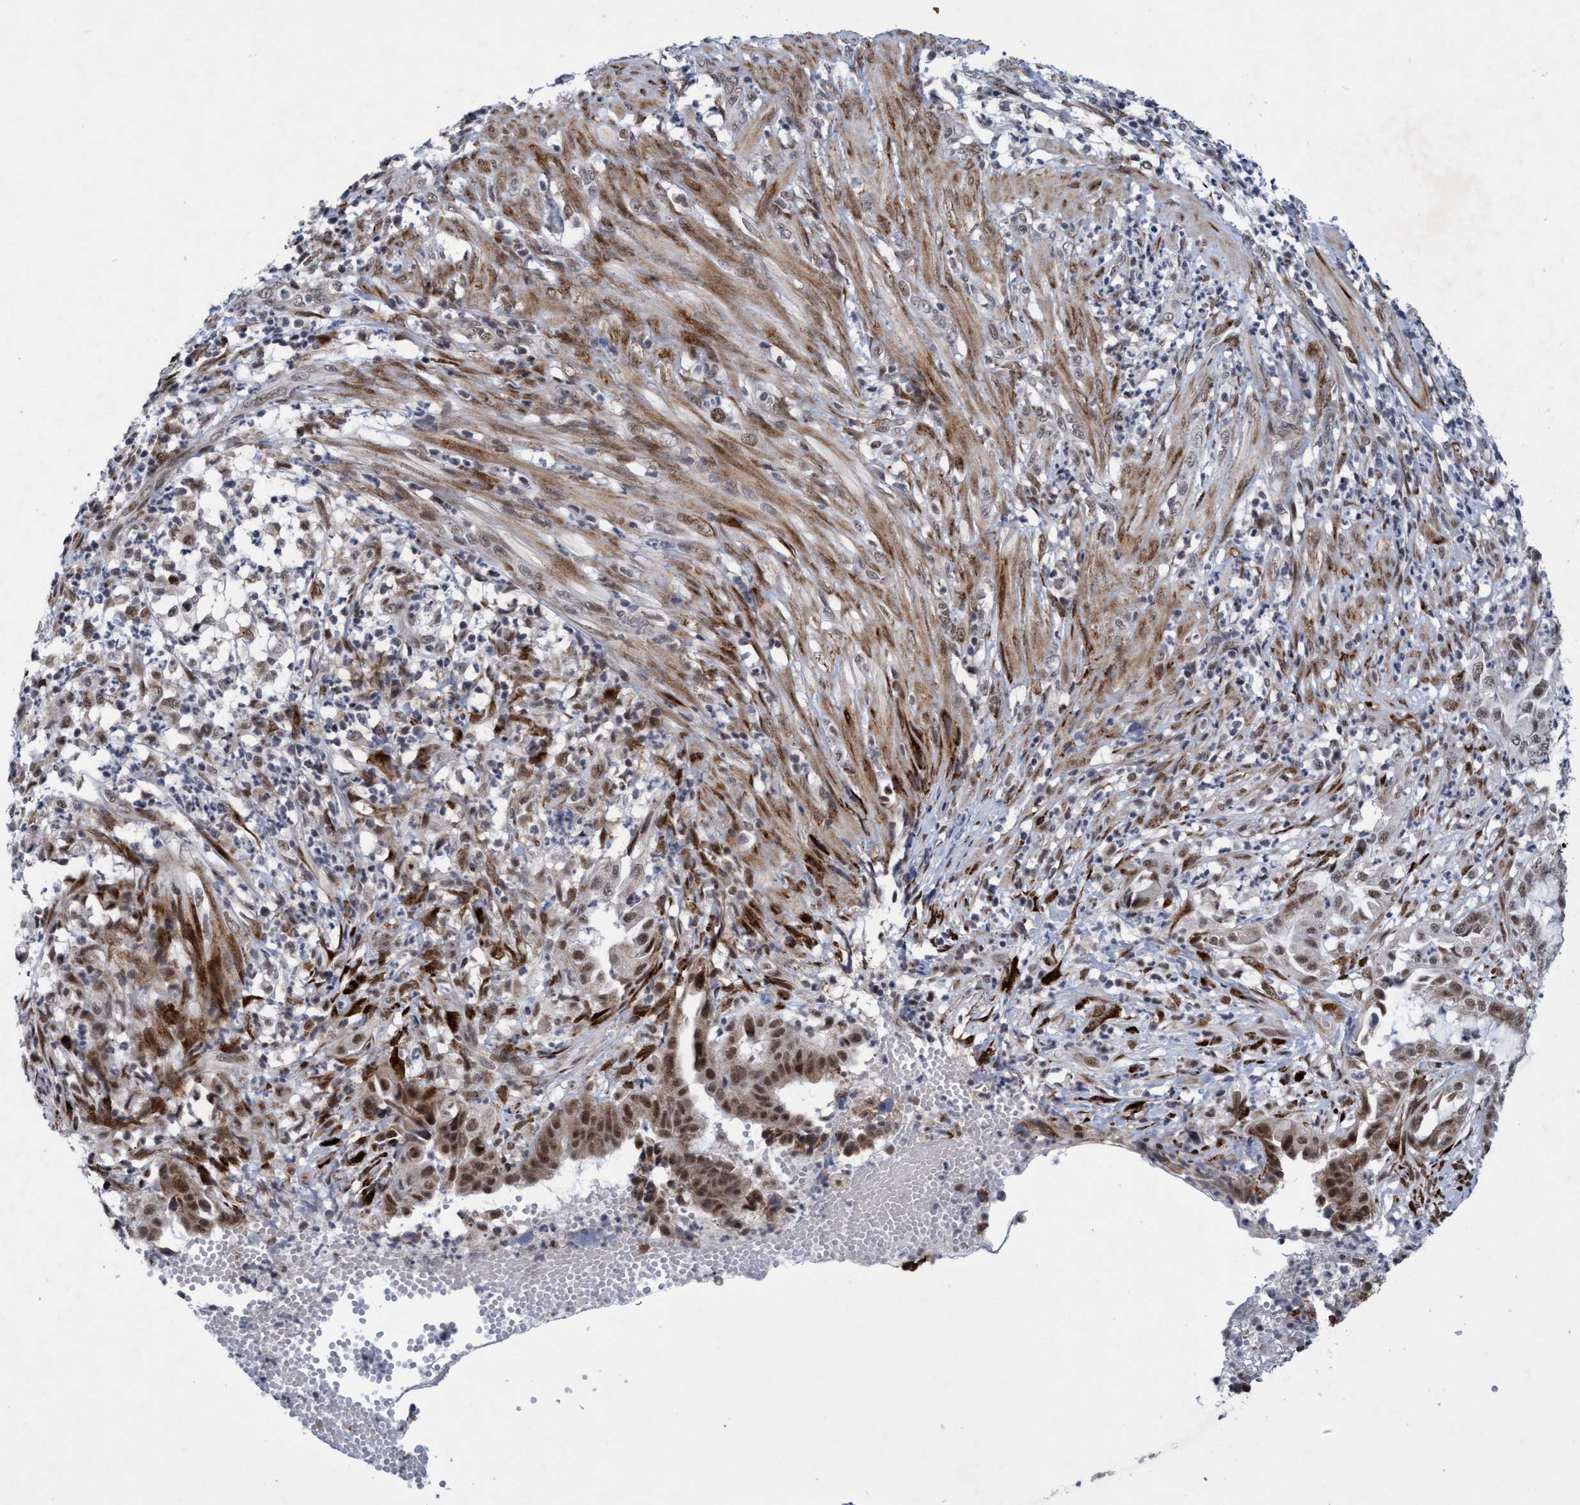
{"staining": {"intensity": "strong", "quantity": ">75%", "location": "cytoplasmic/membranous,nuclear"}, "tissue": "endometrial cancer", "cell_type": "Tumor cells", "image_type": "cancer", "snomed": [{"axis": "morphology", "description": "Adenocarcinoma, NOS"}, {"axis": "topography", "description": "Endometrium"}], "caption": "This is an image of IHC staining of adenocarcinoma (endometrial), which shows strong staining in the cytoplasmic/membranous and nuclear of tumor cells.", "gene": "GLT6D1", "patient": {"sex": "female", "age": 51}}